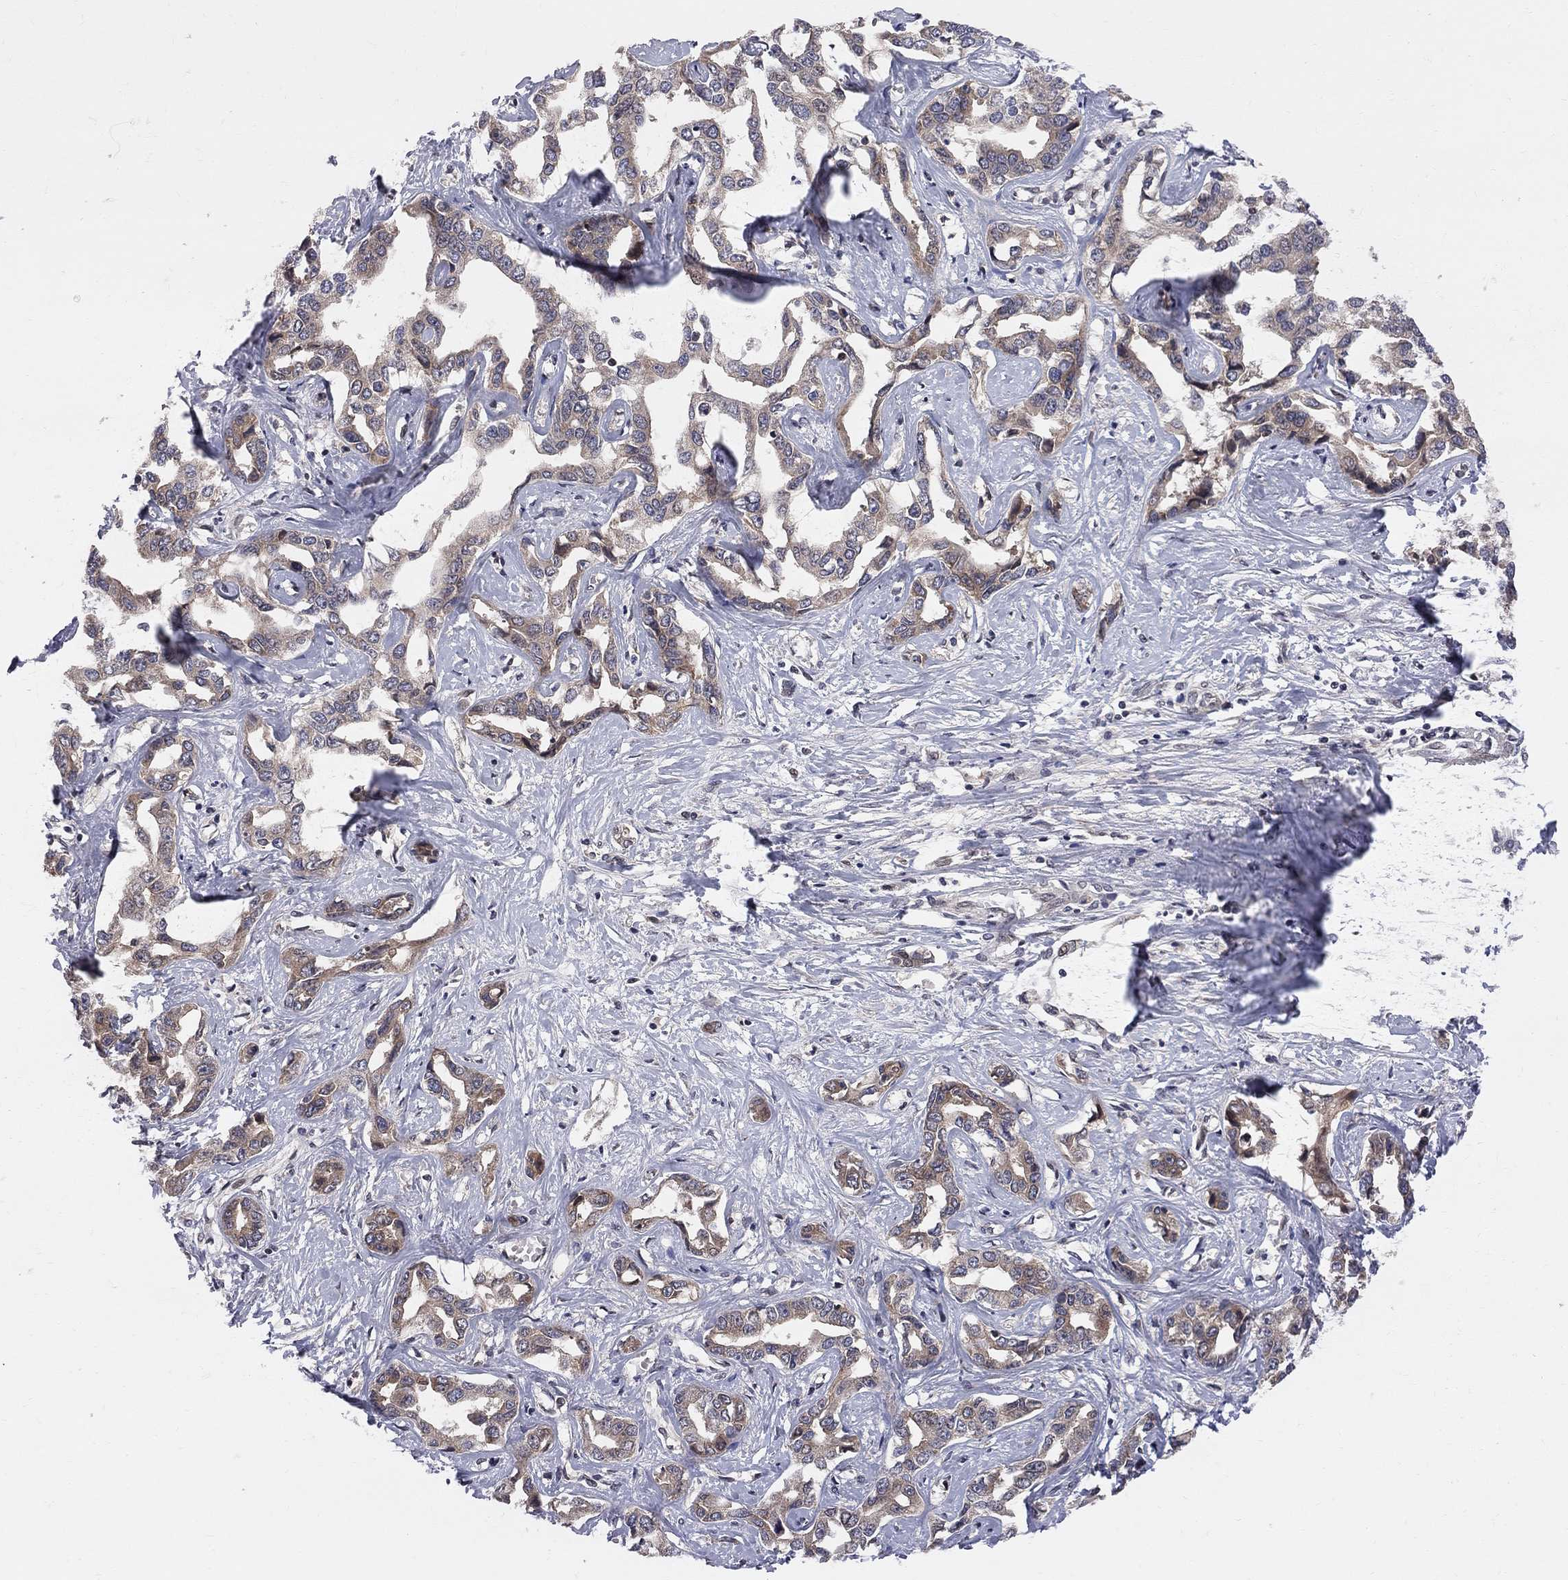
{"staining": {"intensity": "moderate", "quantity": ">75%", "location": "cytoplasmic/membranous"}, "tissue": "liver cancer", "cell_type": "Tumor cells", "image_type": "cancer", "snomed": [{"axis": "morphology", "description": "Cholangiocarcinoma"}, {"axis": "topography", "description": "Liver"}], "caption": "This is a photomicrograph of immunohistochemistry (IHC) staining of liver cancer, which shows moderate expression in the cytoplasmic/membranous of tumor cells.", "gene": "CNOT11", "patient": {"sex": "male", "age": 59}}